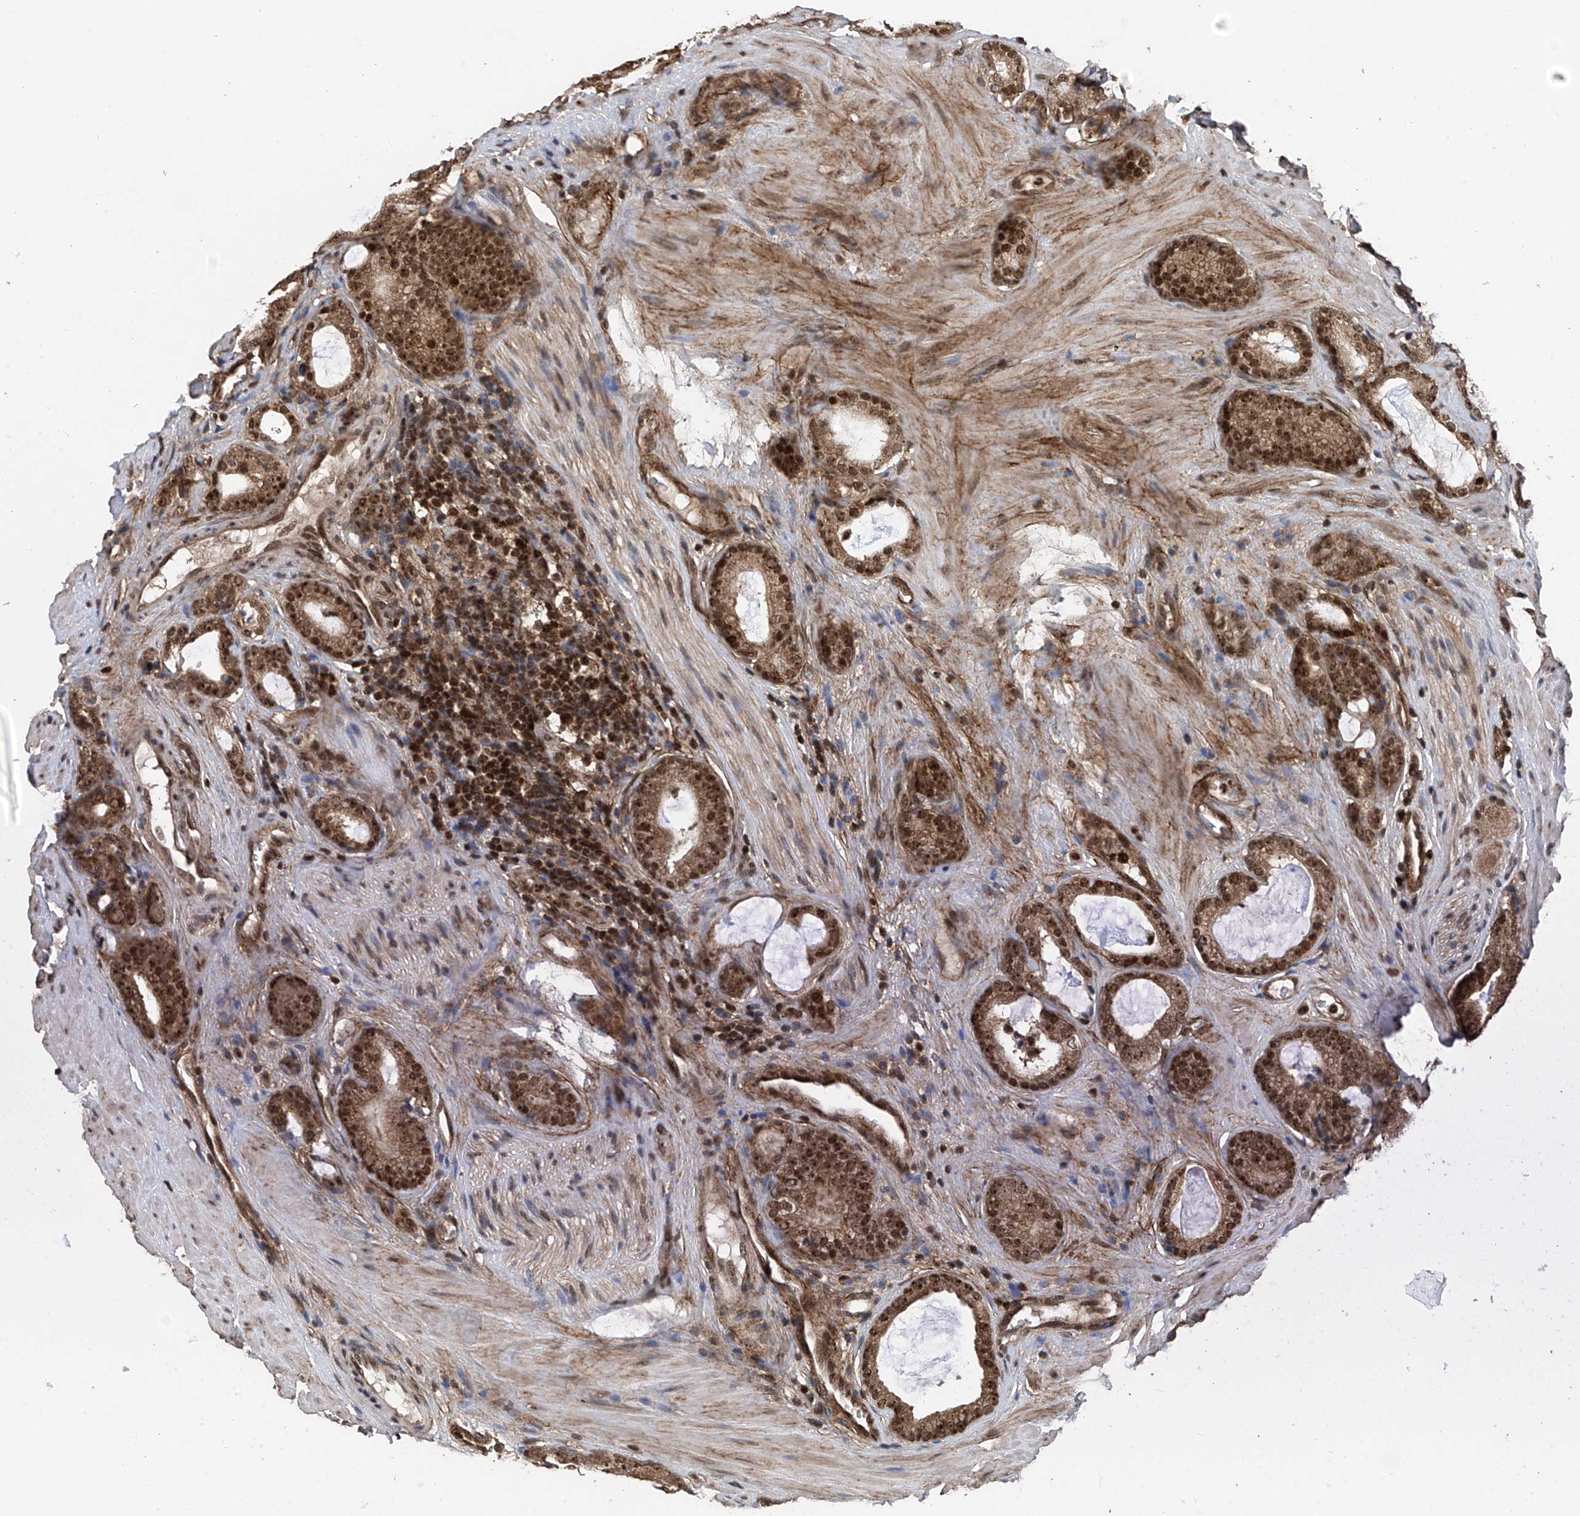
{"staining": {"intensity": "moderate", "quantity": ">75%", "location": "cytoplasmic/membranous,nuclear"}, "tissue": "prostate cancer", "cell_type": "Tumor cells", "image_type": "cancer", "snomed": [{"axis": "morphology", "description": "Adenocarcinoma, High grade"}, {"axis": "topography", "description": "Prostate"}], "caption": "DAB (3,3'-diaminobenzidine) immunohistochemical staining of prostate cancer (adenocarcinoma (high-grade)) reveals moderate cytoplasmic/membranous and nuclear protein staining in approximately >75% of tumor cells.", "gene": "DNAJC9", "patient": {"sex": "male", "age": 63}}